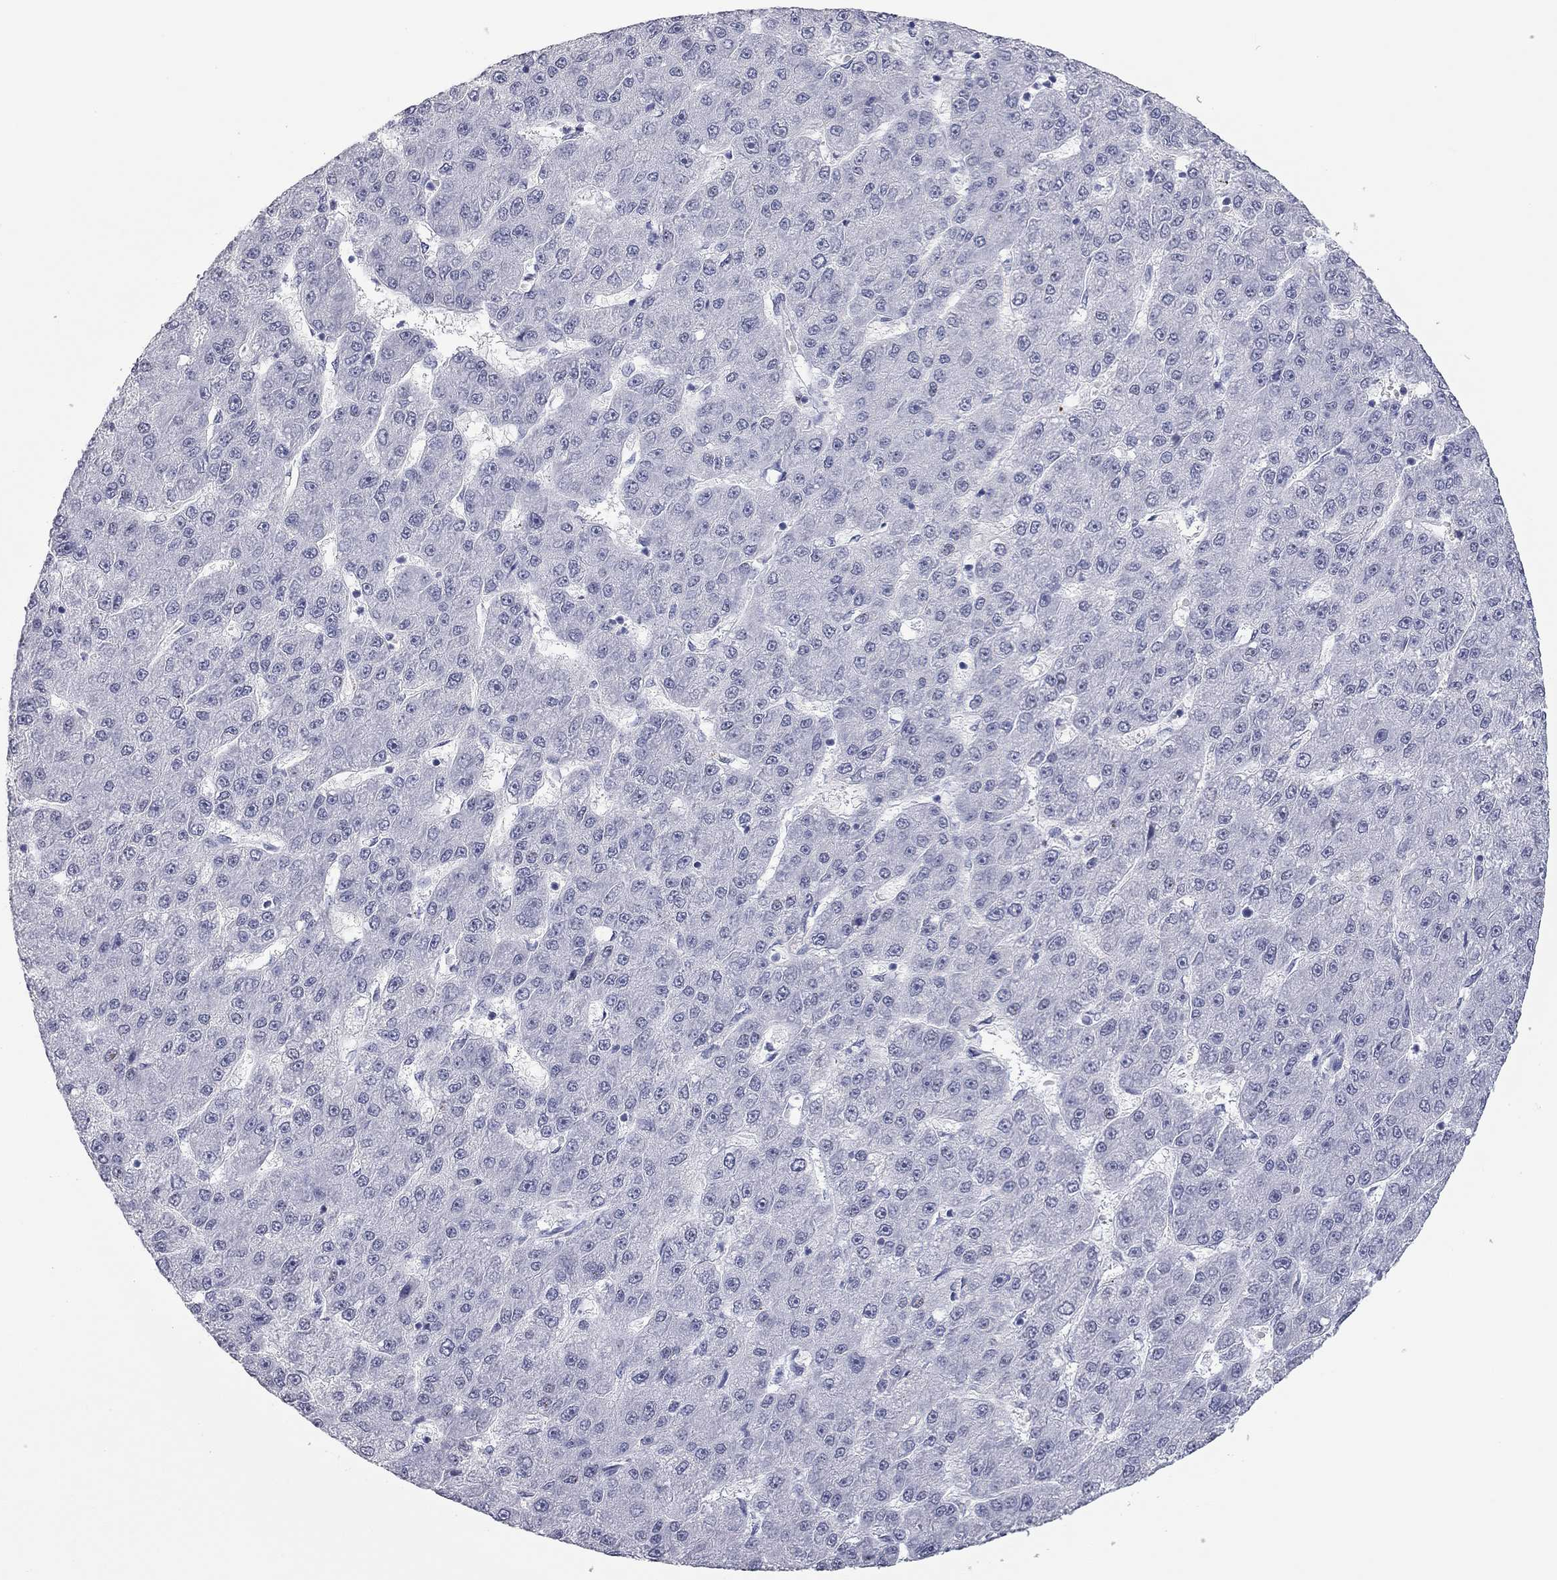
{"staining": {"intensity": "negative", "quantity": "none", "location": "none"}, "tissue": "liver cancer", "cell_type": "Tumor cells", "image_type": "cancer", "snomed": [{"axis": "morphology", "description": "Carcinoma, Hepatocellular, NOS"}, {"axis": "topography", "description": "Liver"}], "caption": "Tumor cells show no significant protein positivity in liver cancer.", "gene": "AK8", "patient": {"sex": "male", "age": 67}}